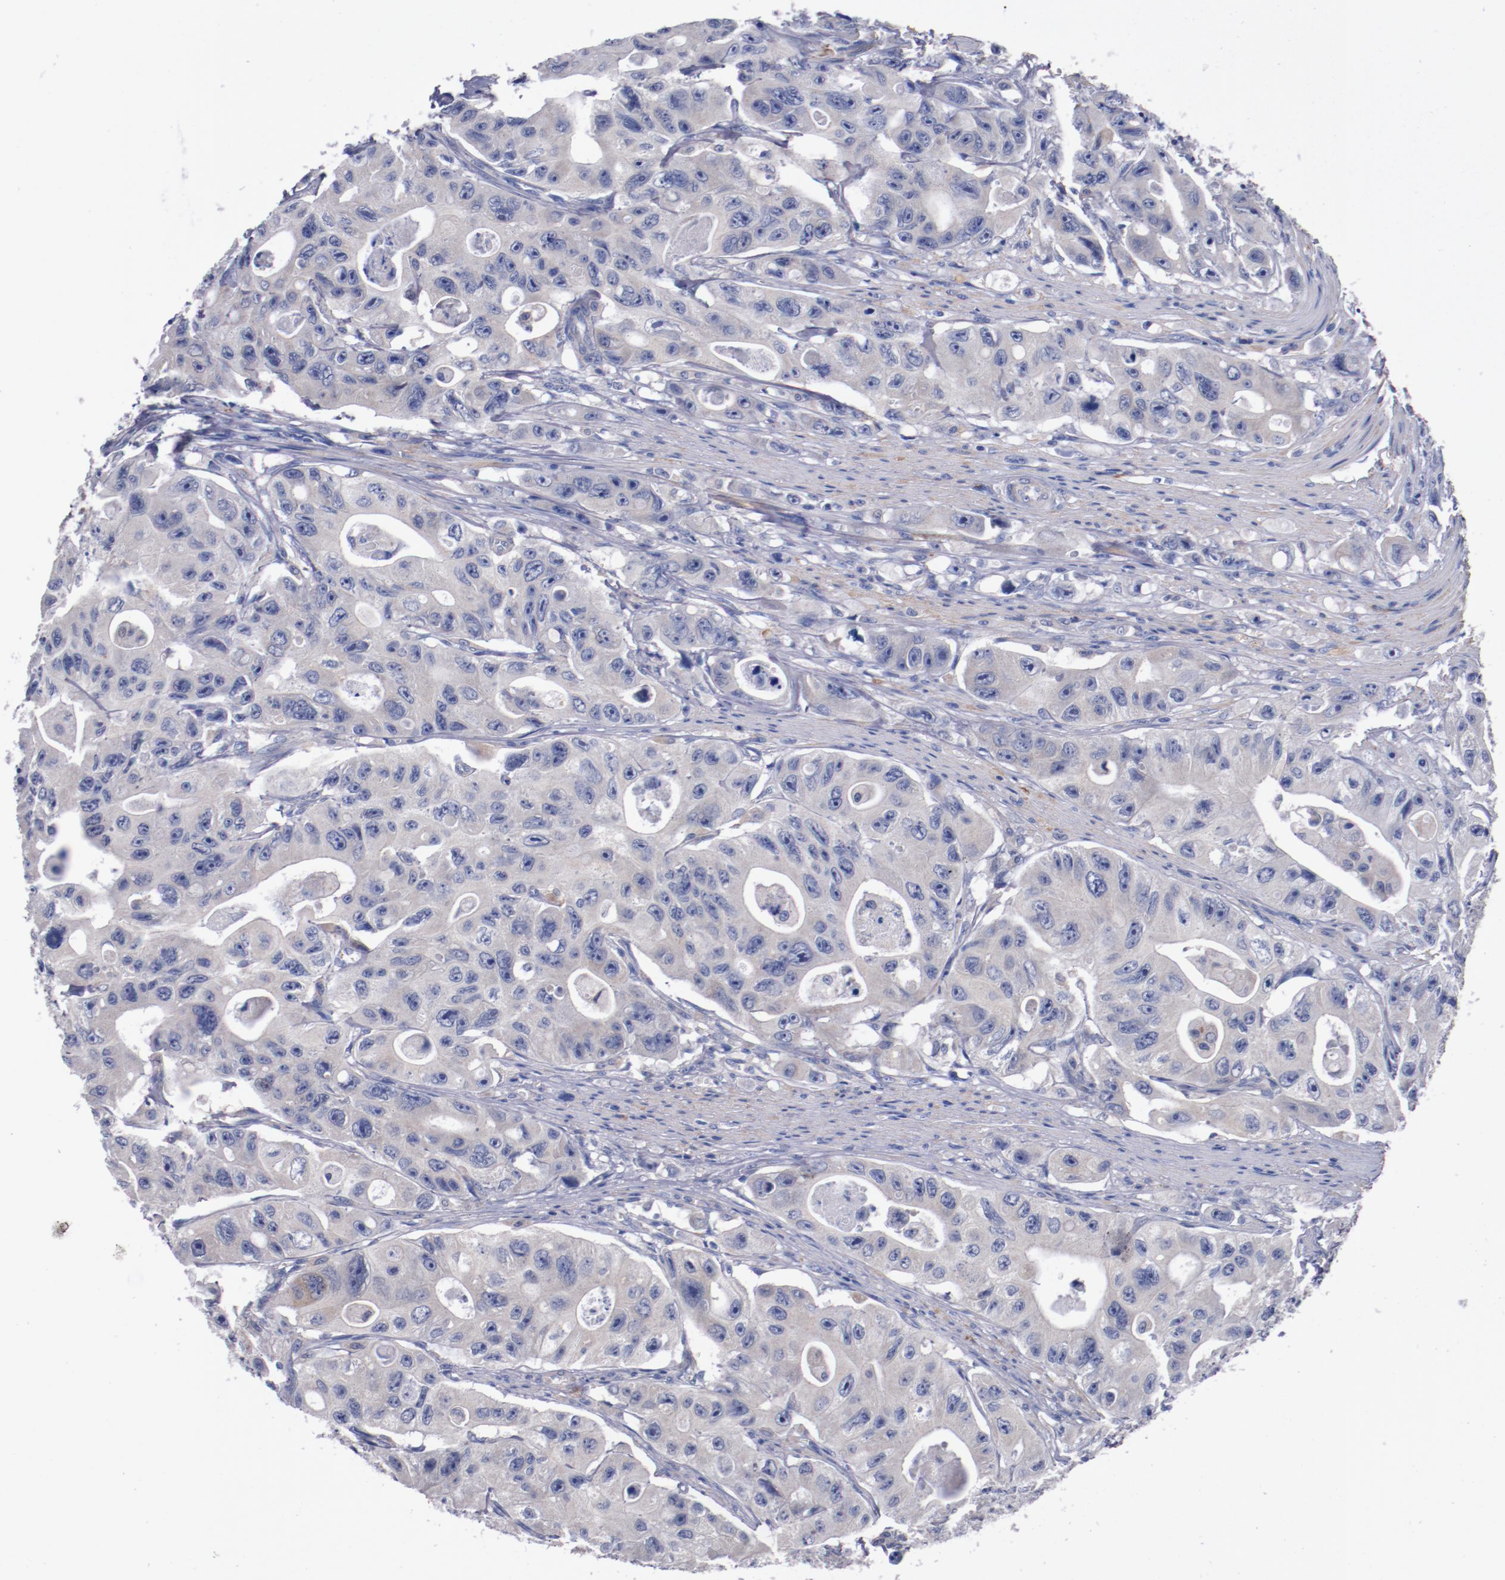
{"staining": {"intensity": "negative", "quantity": "none", "location": "none"}, "tissue": "colorectal cancer", "cell_type": "Tumor cells", "image_type": "cancer", "snomed": [{"axis": "morphology", "description": "Adenocarcinoma, NOS"}, {"axis": "topography", "description": "Colon"}], "caption": "High magnification brightfield microscopy of colorectal adenocarcinoma stained with DAB (brown) and counterstained with hematoxylin (blue): tumor cells show no significant positivity.", "gene": "CNTNAP2", "patient": {"sex": "female", "age": 46}}